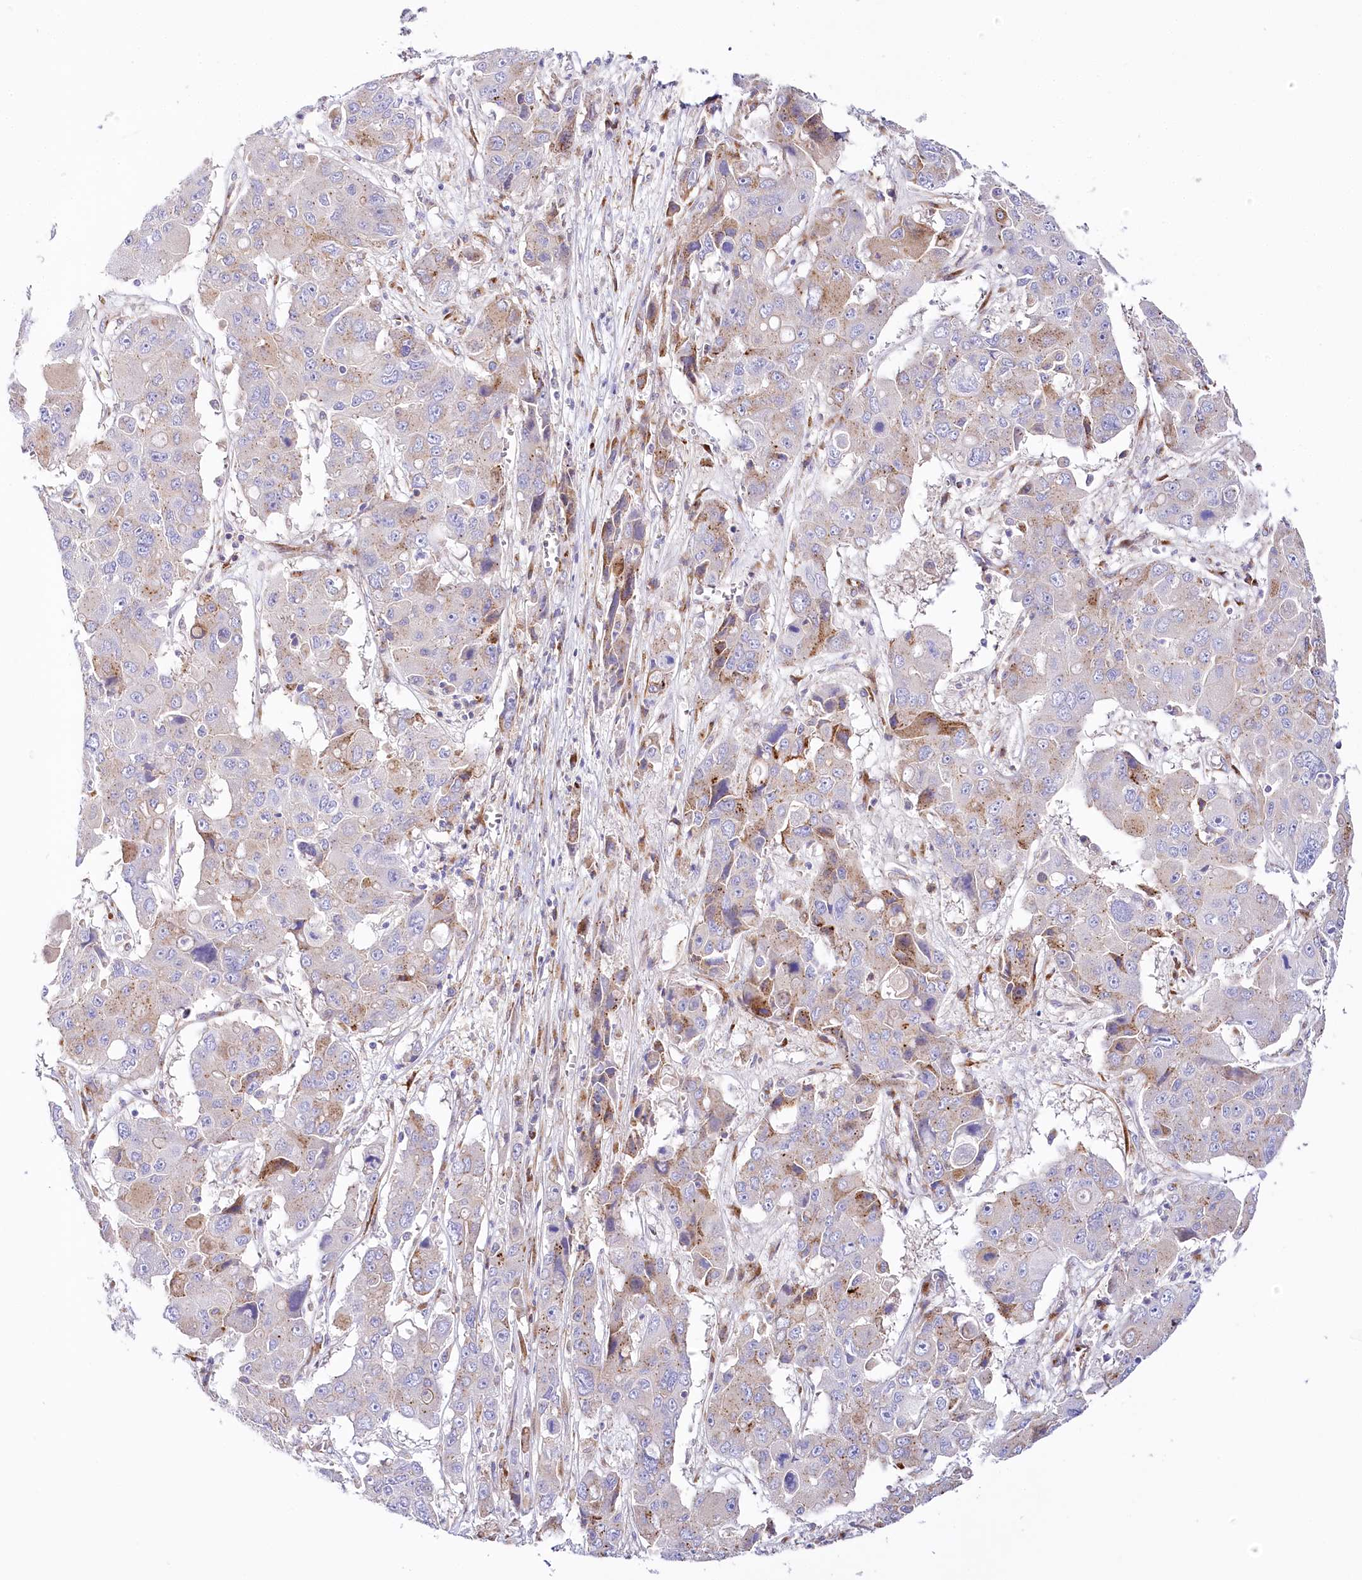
{"staining": {"intensity": "moderate", "quantity": "25%-75%", "location": "cytoplasmic/membranous"}, "tissue": "liver cancer", "cell_type": "Tumor cells", "image_type": "cancer", "snomed": [{"axis": "morphology", "description": "Cholangiocarcinoma"}, {"axis": "topography", "description": "Liver"}], "caption": "Immunohistochemical staining of human liver cholangiocarcinoma demonstrates medium levels of moderate cytoplasmic/membranous protein staining in about 25%-75% of tumor cells.", "gene": "ABRAXAS2", "patient": {"sex": "male", "age": 67}}